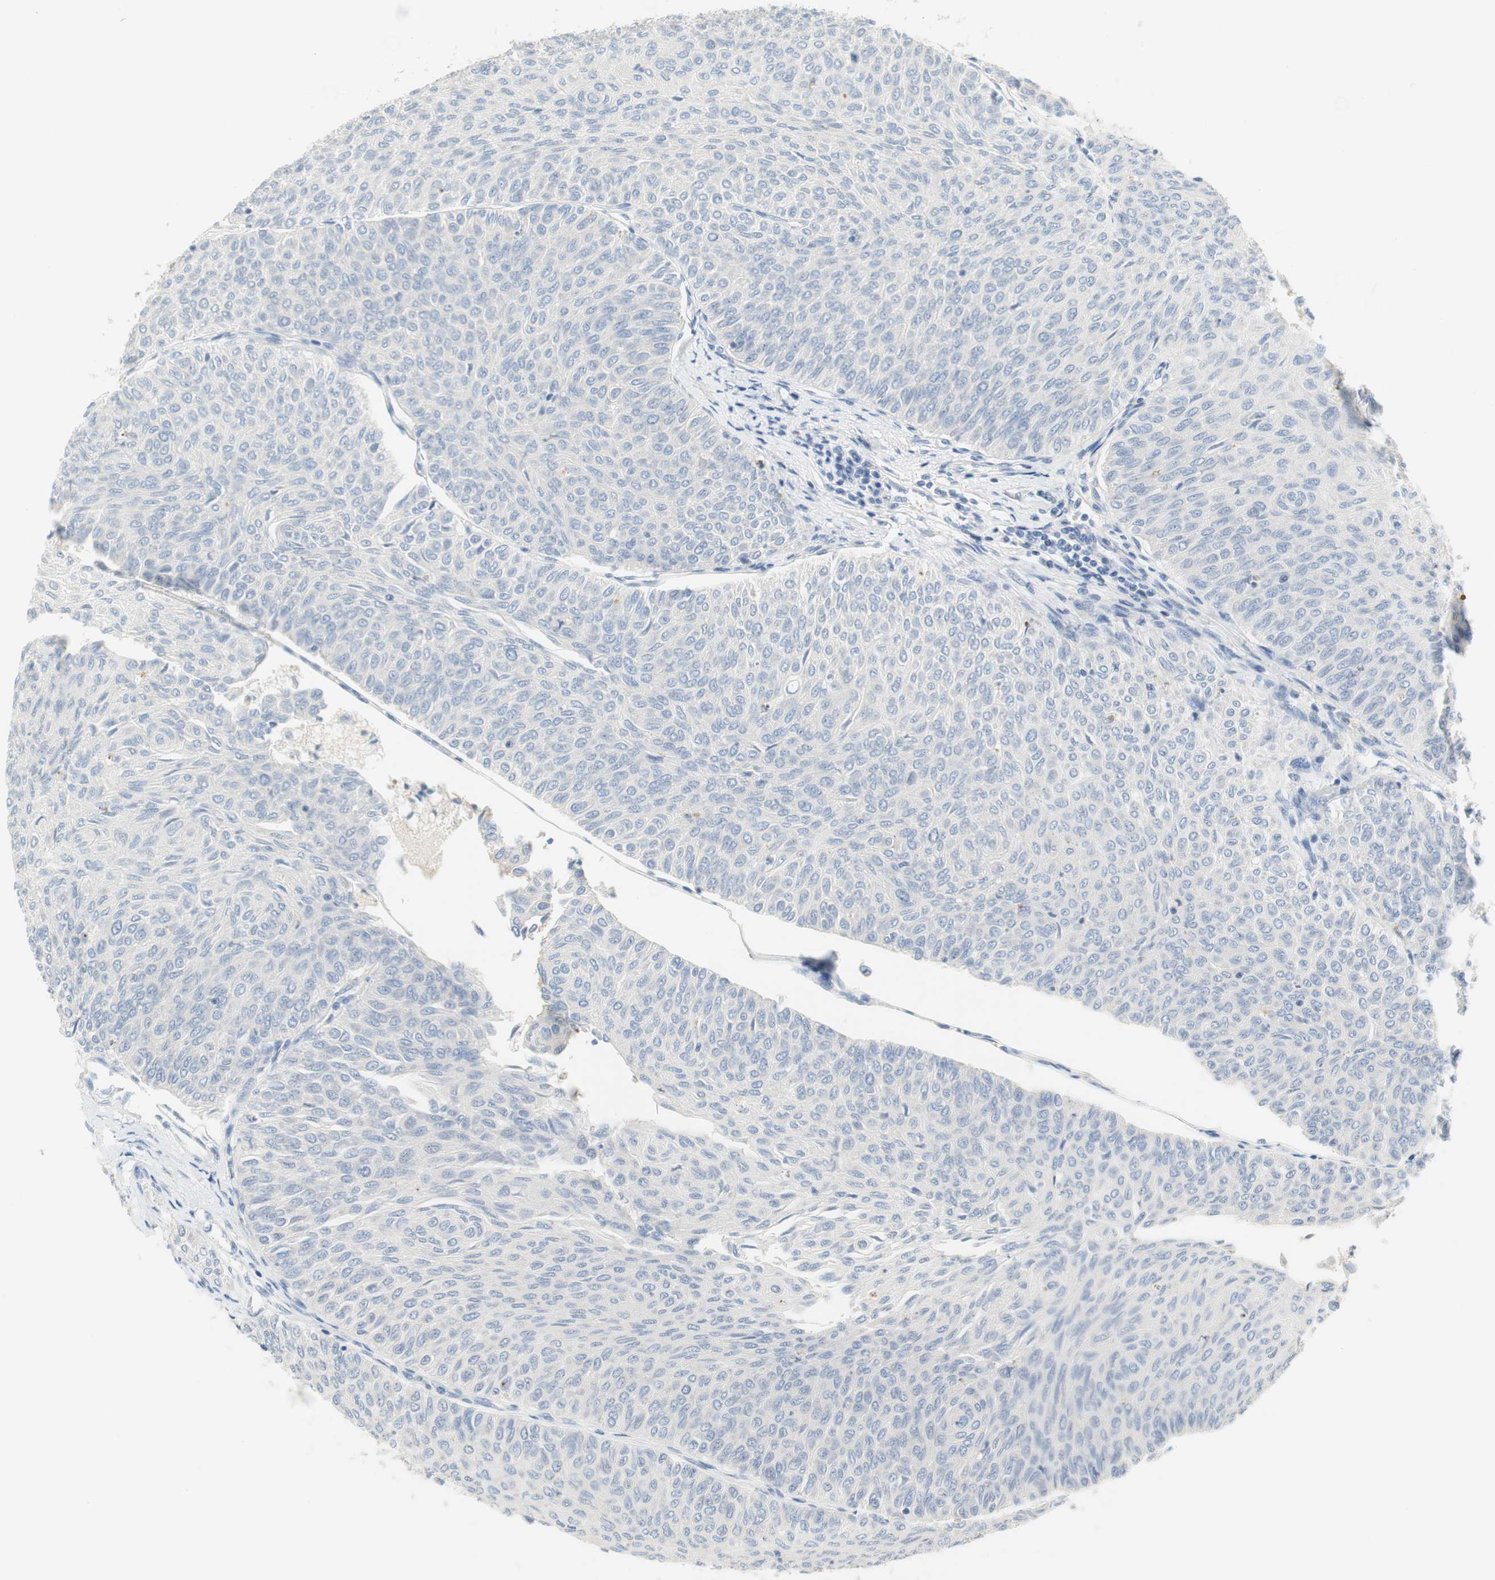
{"staining": {"intensity": "negative", "quantity": "none", "location": "none"}, "tissue": "urothelial cancer", "cell_type": "Tumor cells", "image_type": "cancer", "snomed": [{"axis": "morphology", "description": "Urothelial carcinoma, Low grade"}, {"axis": "topography", "description": "Urinary bladder"}], "caption": "Tumor cells are negative for protein expression in human urothelial cancer.", "gene": "CCM2L", "patient": {"sex": "male", "age": 78}}